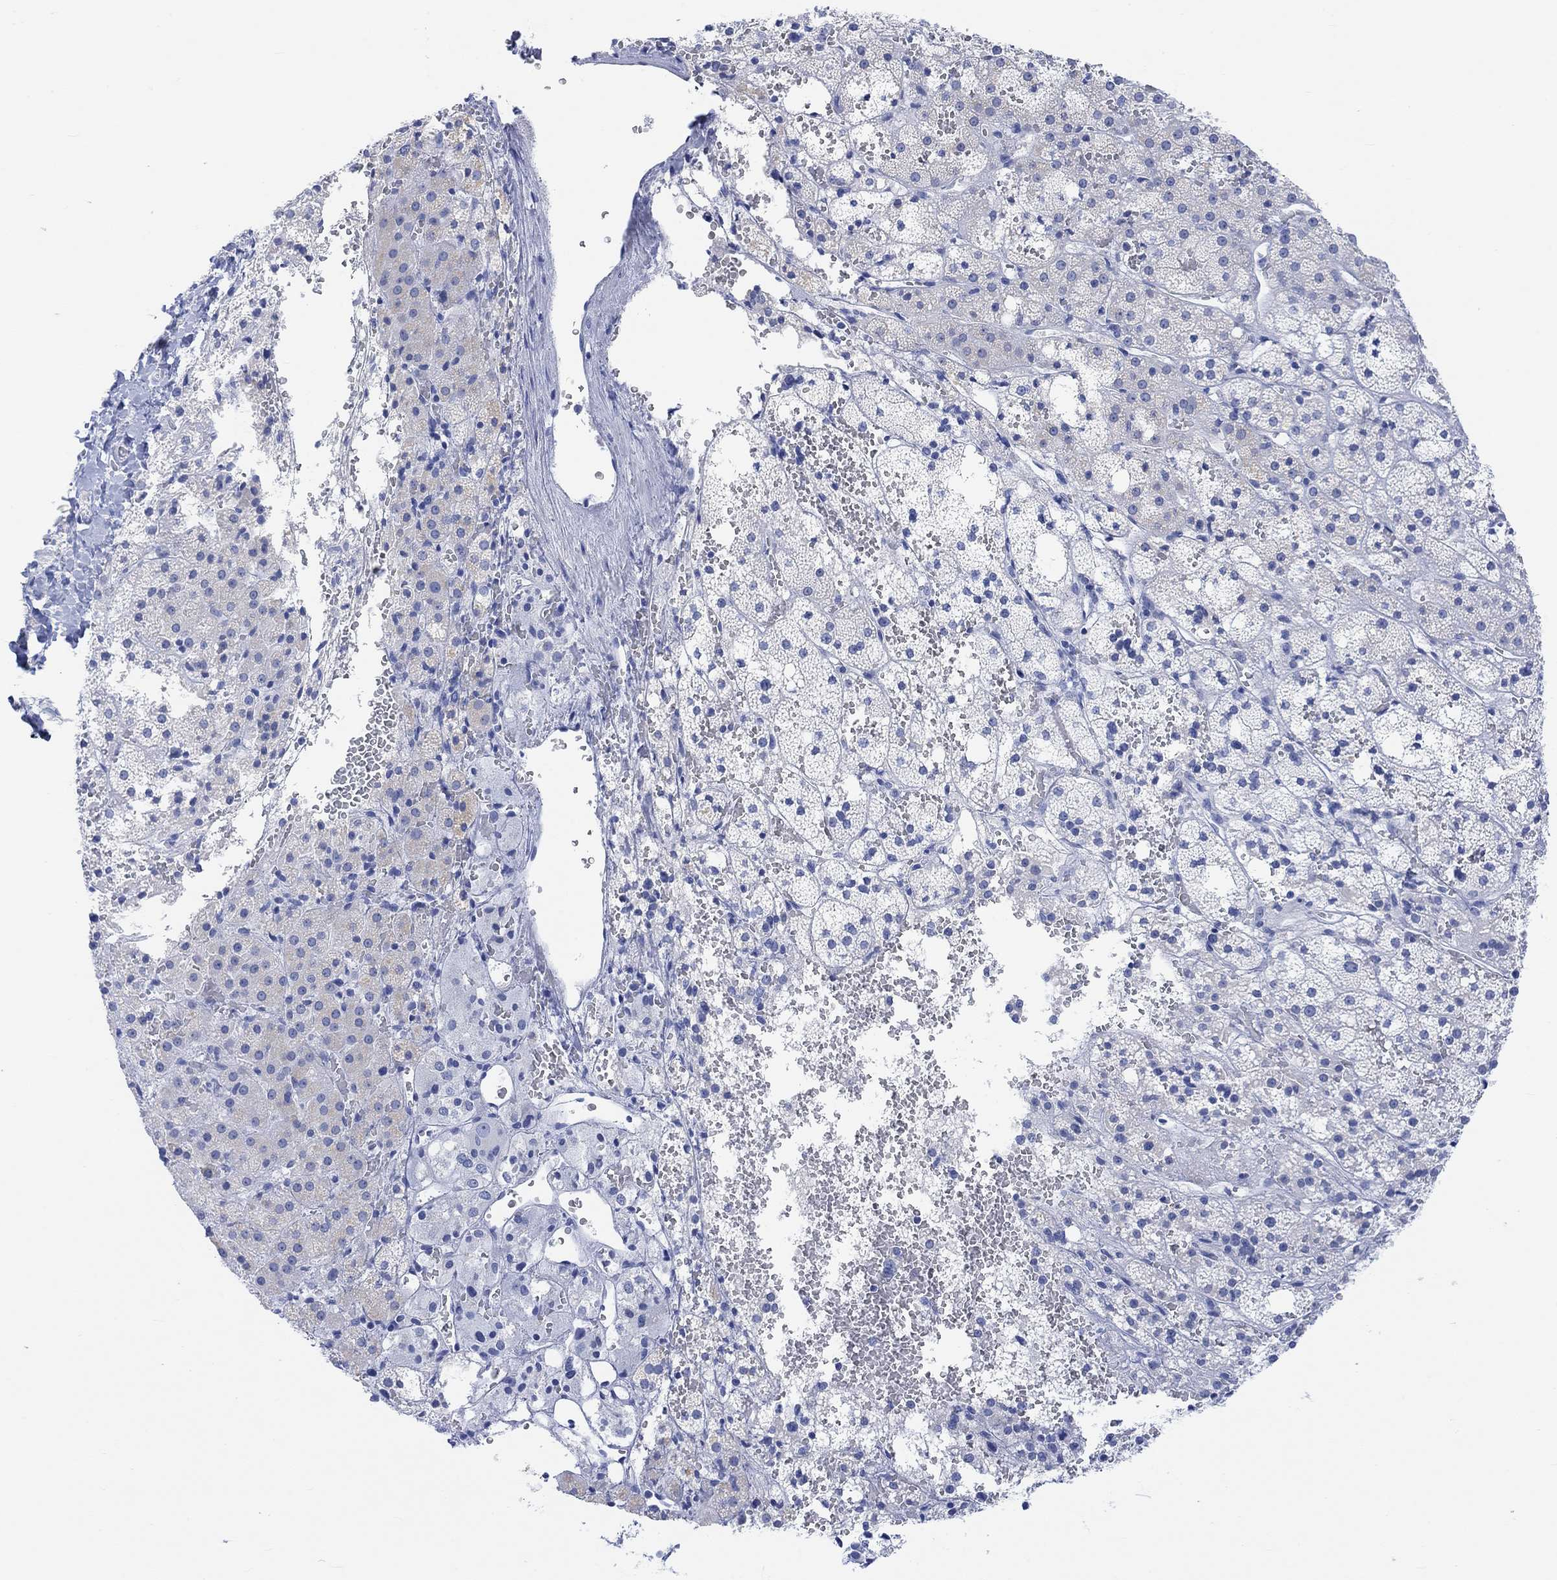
{"staining": {"intensity": "negative", "quantity": "none", "location": "none"}, "tissue": "adrenal gland", "cell_type": "Glandular cells", "image_type": "normal", "snomed": [{"axis": "morphology", "description": "Normal tissue, NOS"}, {"axis": "topography", "description": "Adrenal gland"}], "caption": "Photomicrograph shows no significant protein expression in glandular cells of unremarkable adrenal gland.", "gene": "CALCA", "patient": {"sex": "male", "age": 53}}